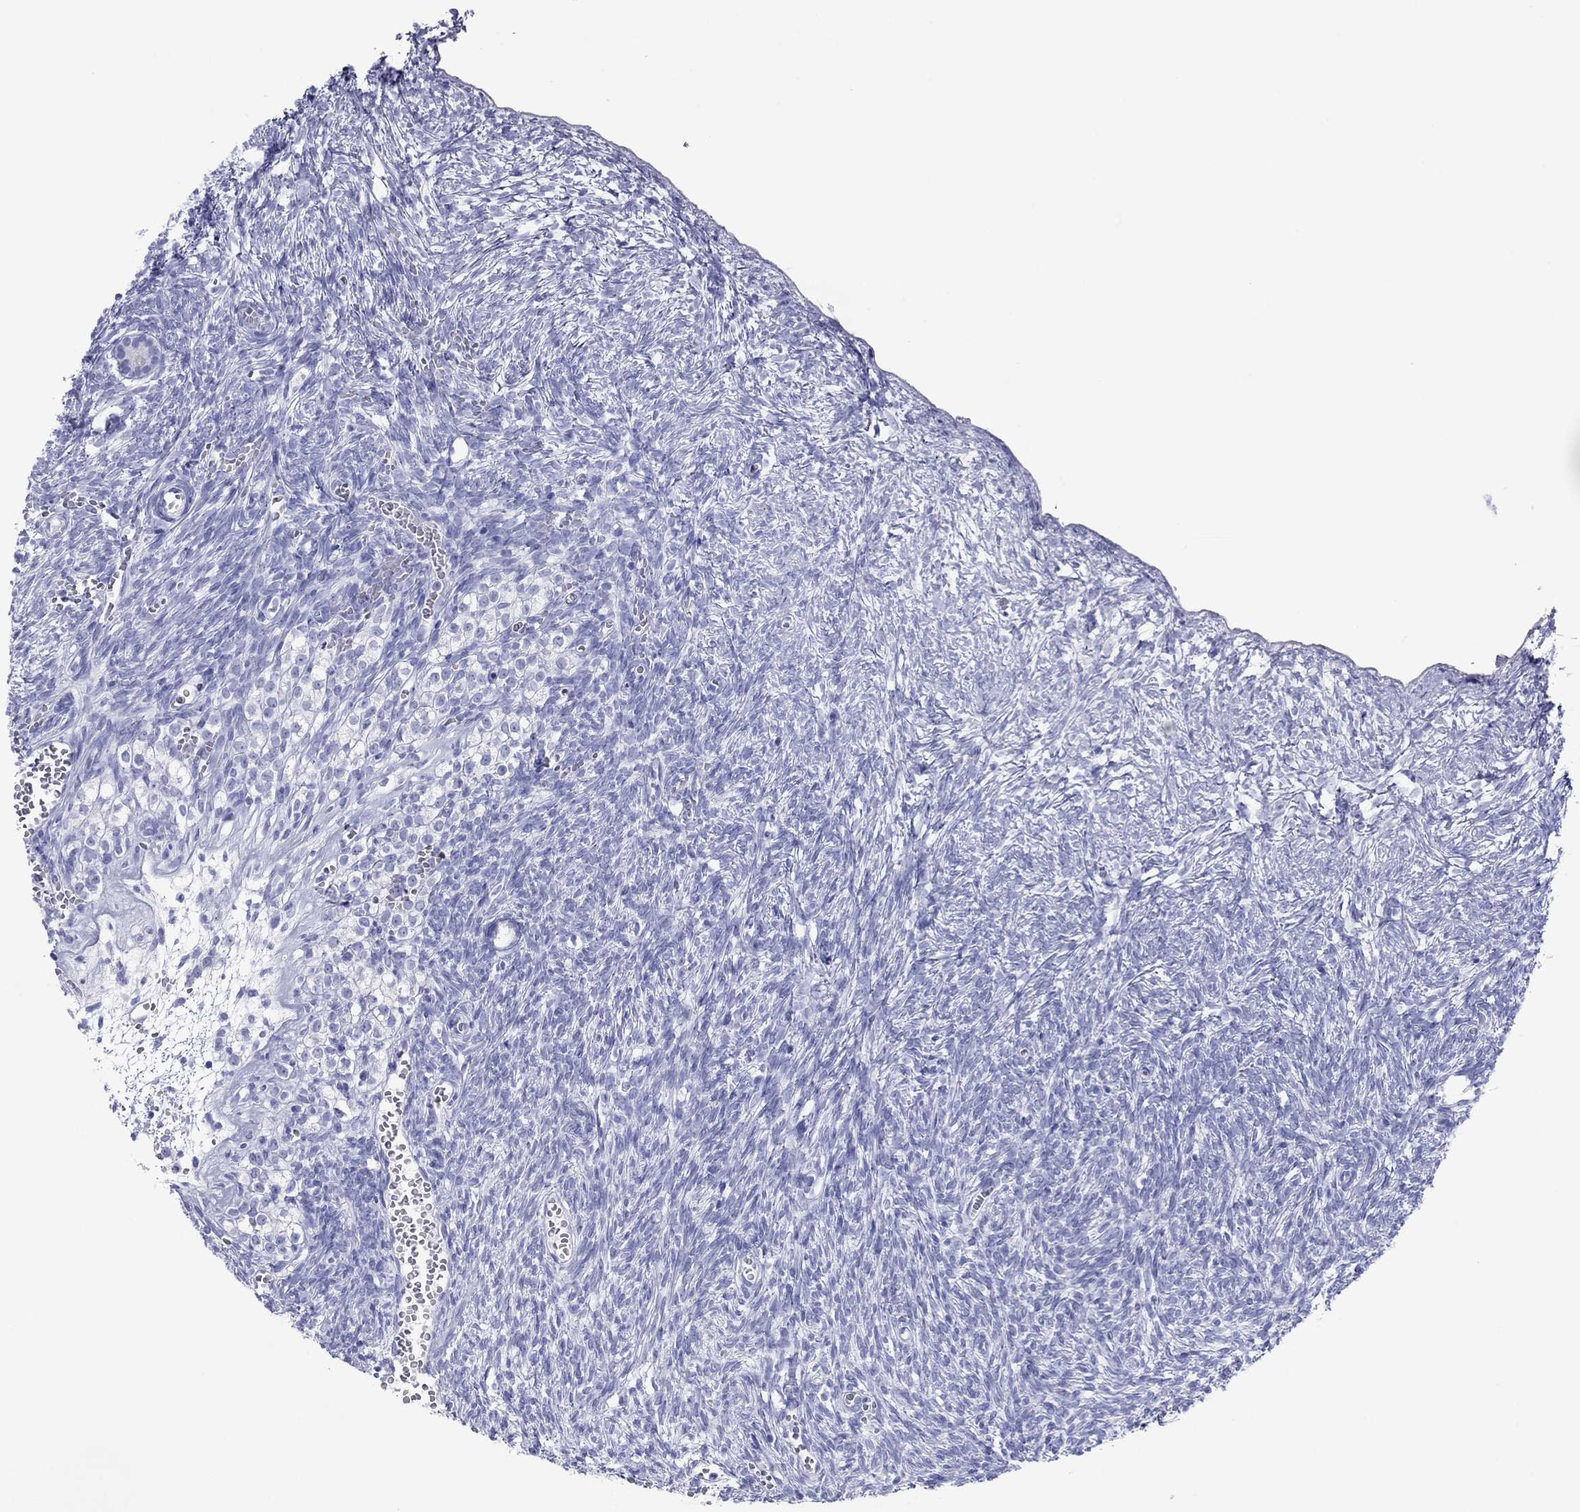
{"staining": {"intensity": "negative", "quantity": "none", "location": "none"}, "tissue": "ovary", "cell_type": "Follicle cells", "image_type": "normal", "snomed": [{"axis": "morphology", "description": "Normal tissue, NOS"}, {"axis": "topography", "description": "Ovary"}], "caption": "This is an immunohistochemistry photomicrograph of normal human ovary. There is no staining in follicle cells.", "gene": "ATP4A", "patient": {"sex": "female", "age": 43}}